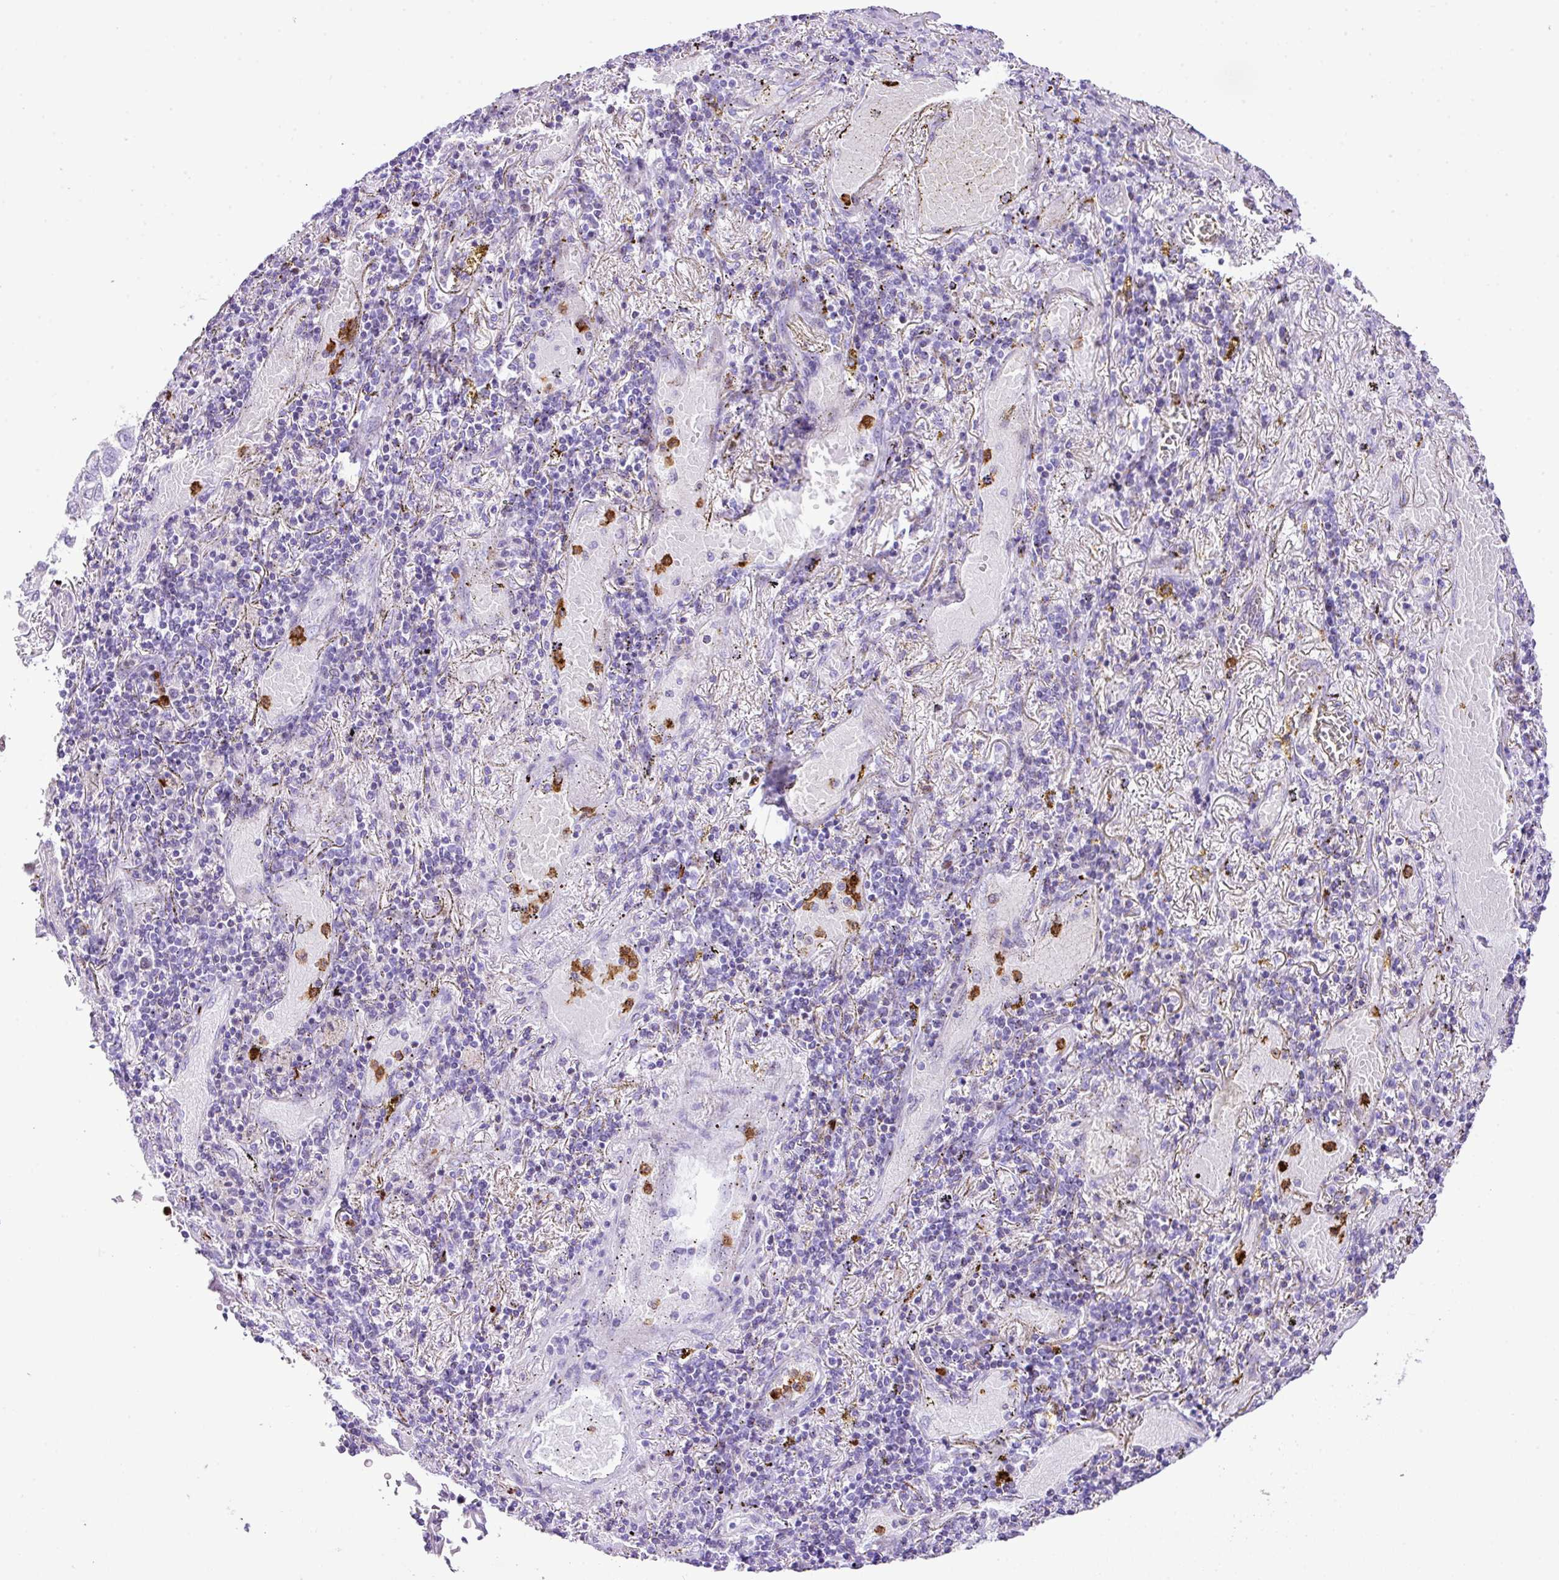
{"staining": {"intensity": "moderate", "quantity": "25%-75%", "location": "cytoplasmic/membranous"}, "tissue": "lung cancer", "cell_type": "Tumor cells", "image_type": "cancer", "snomed": [{"axis": "morphology", "description": "Adenocarcinoma, NOS"}, {"axis": "topography", "description": "Lung"}], "caption": "Protein expression analysis of human lung adenocarcinoma reveals moderate cytoplasmic/membranous positivity in about 25%-75% of tumor cells.", "gene": "RCAN2", "patient": {"sex": "male", "age": 64}}